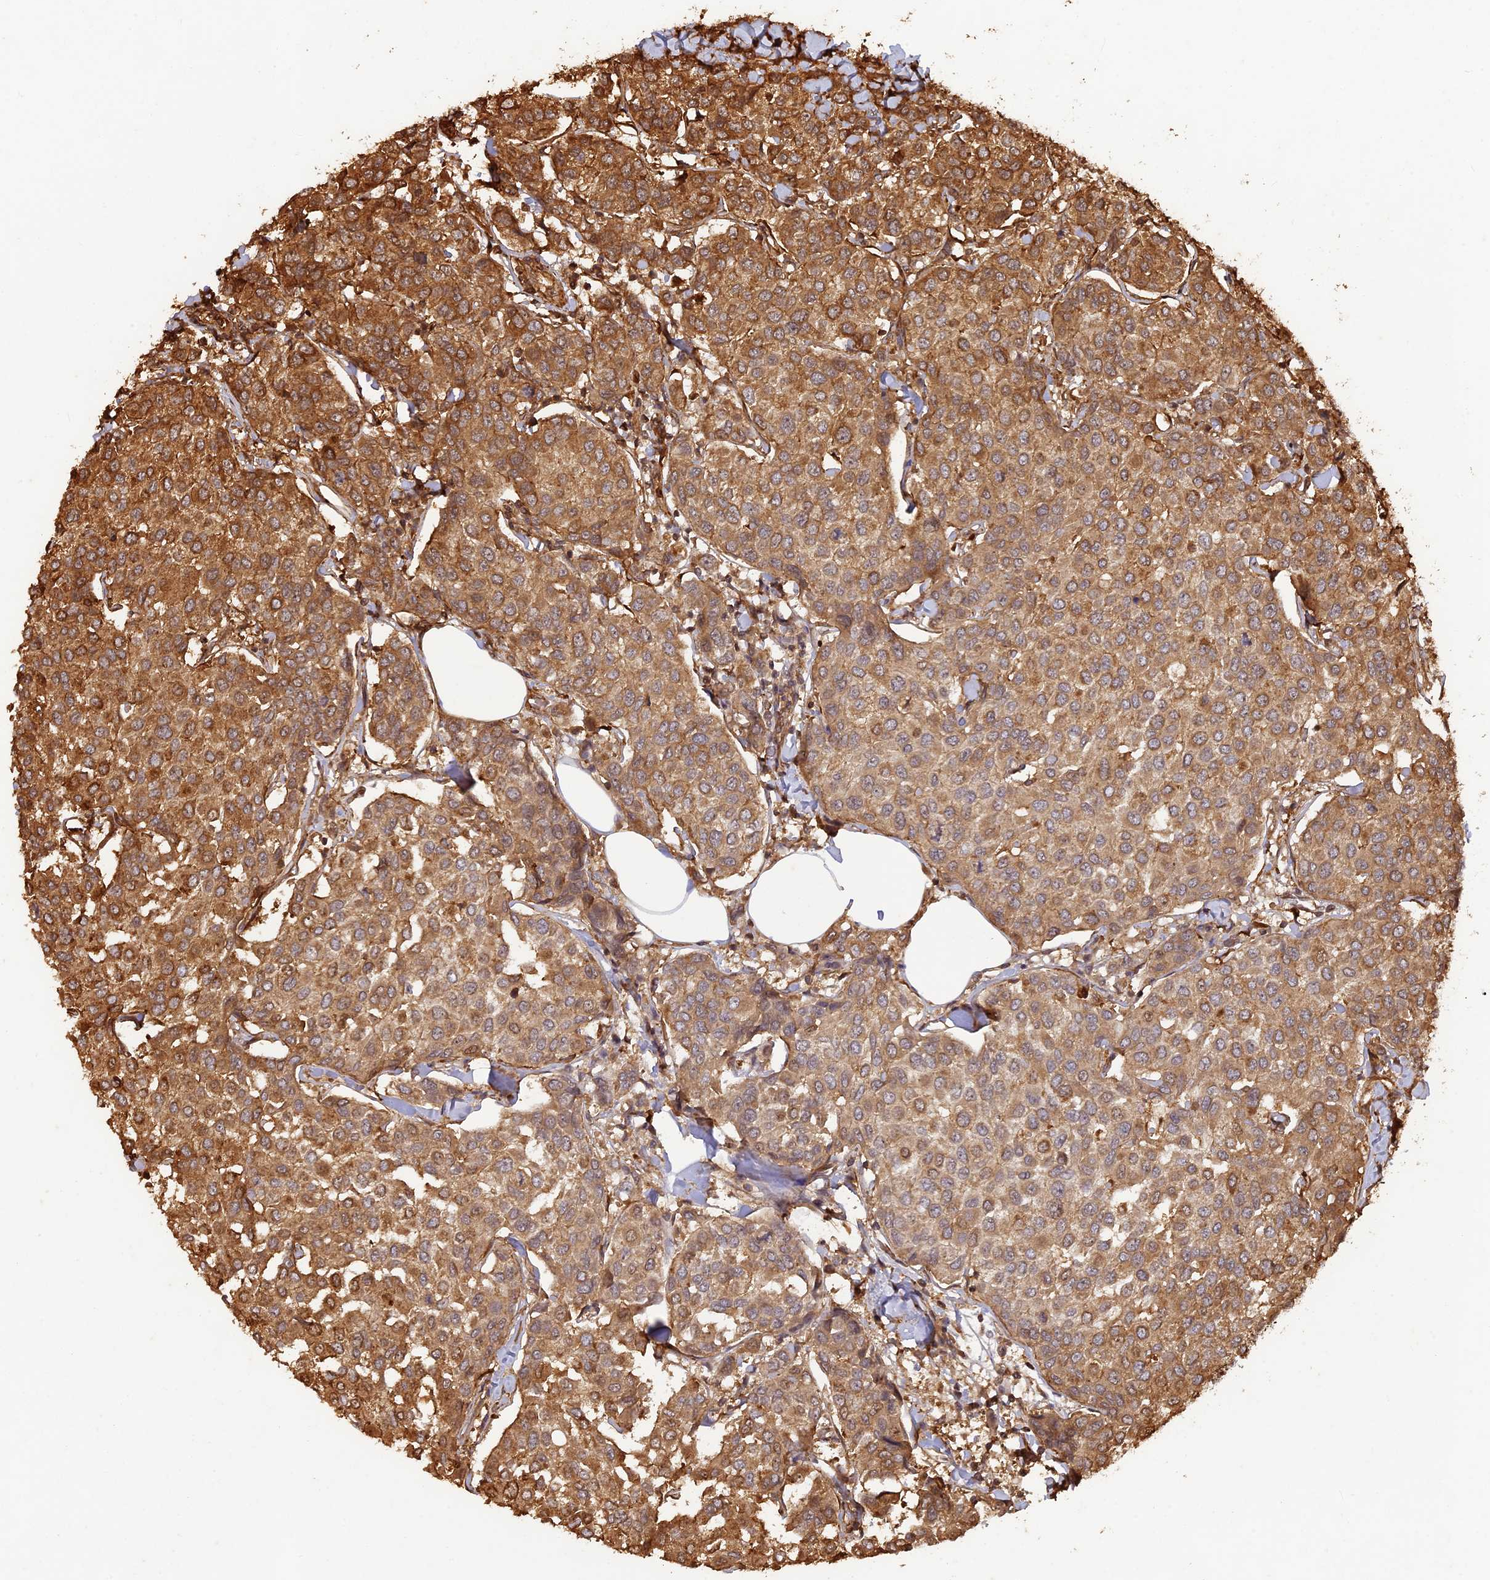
{"staining": {"intensity": "moderate", "quantity": ">75%", "location": "cytoplasmic/membranous"}, "tissue": "breast cancer", "cell_type": "Tumor cells", "image_type": "cancer", "snomed": [{"axis": "morphology", "description": "Duct carcinoma"}, {"axis": "topography", "description": "Breast"}], "caption": "IHC of breast infiltrating ductal carcinoma reveals medium levels of moderate cytoplasmic/membranous expression in approximately >75% of tumor cells. (DAB IHC with brightfield microscopy, high magnification).", "gene": "CCDC174", "patient": {"sex": "female", "age": 55}}